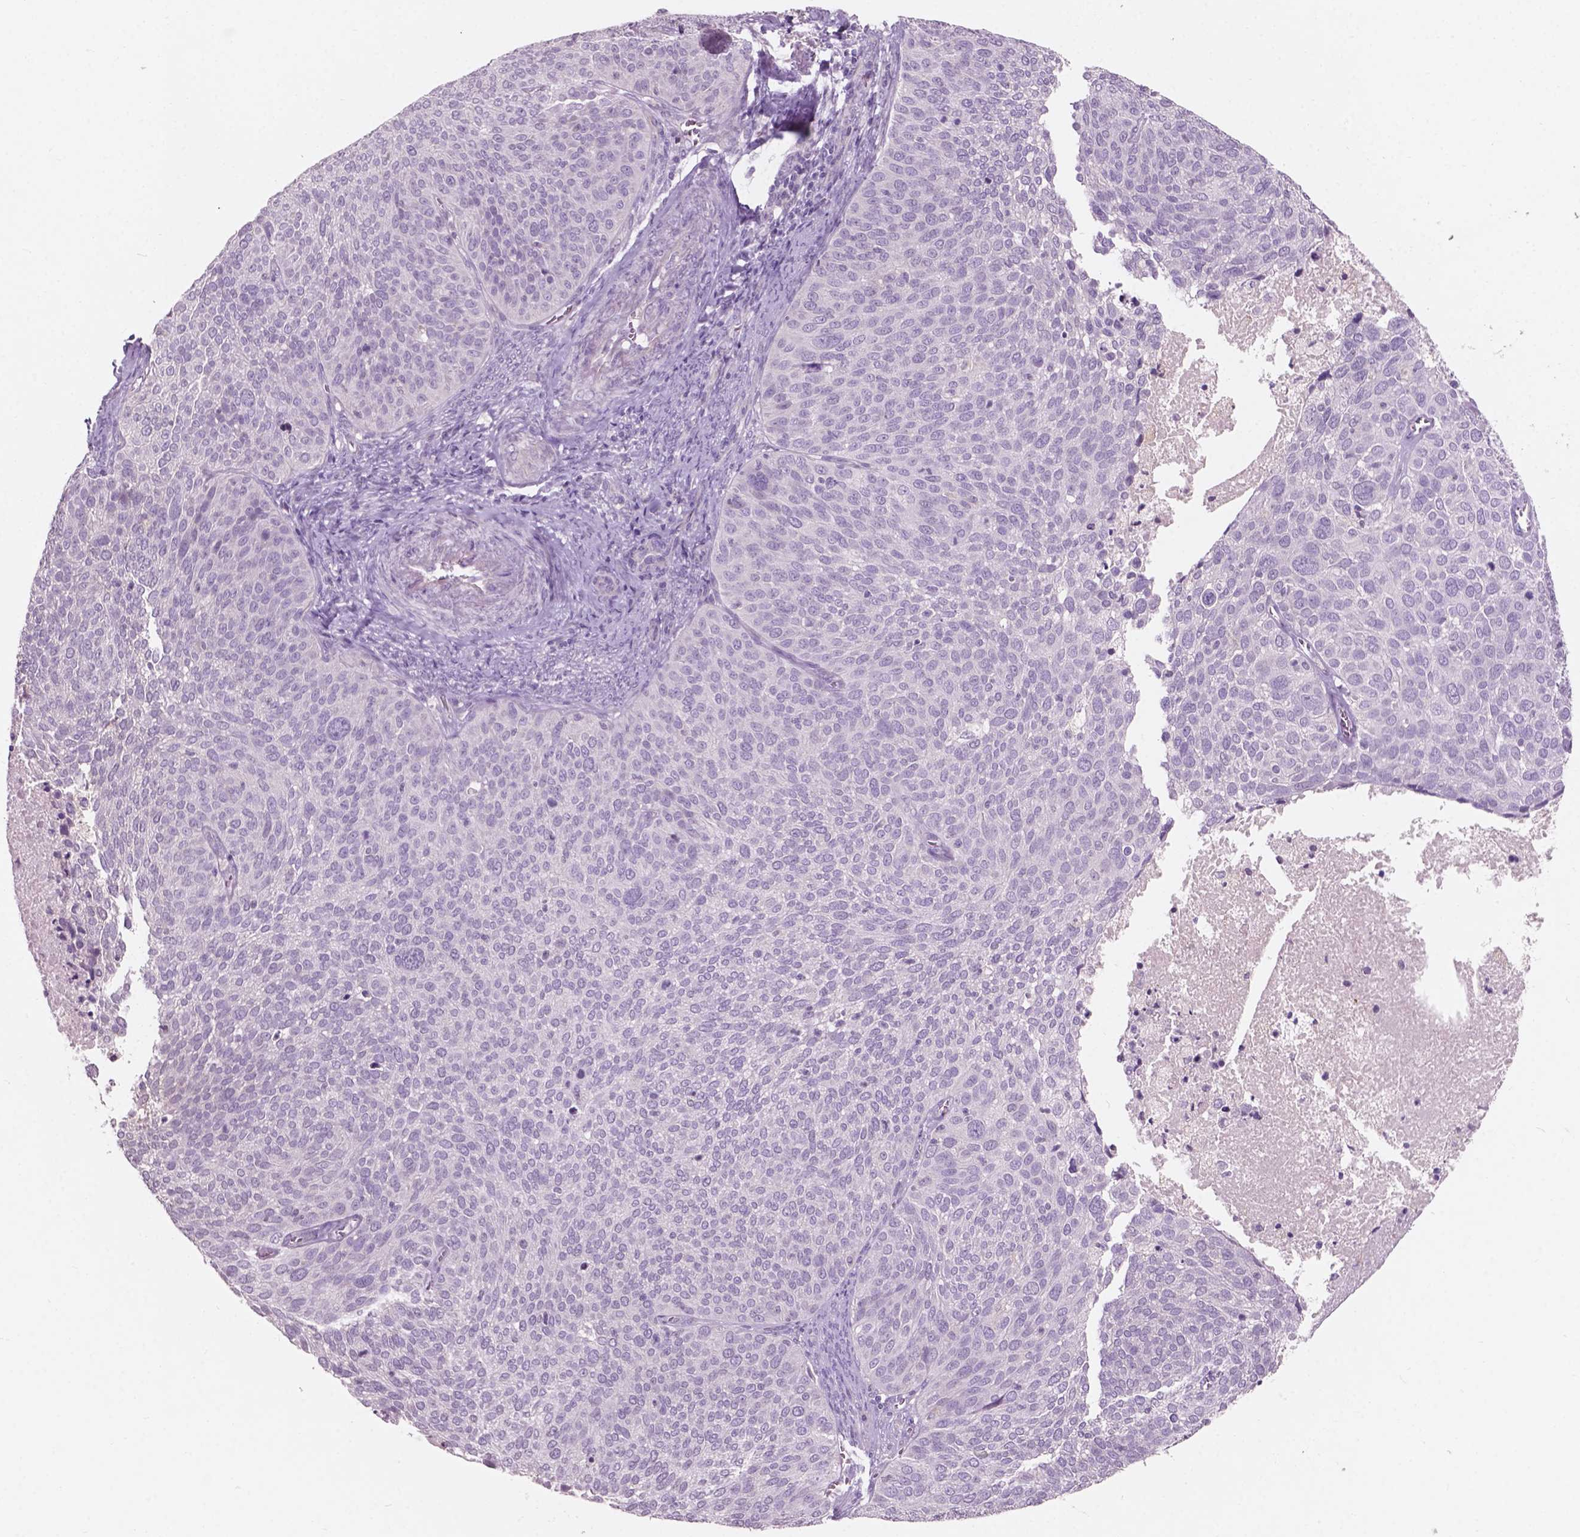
{"staining": {"intensity": "negative", "quantity": "none", "location": "none"}, "tissue": "cervical cancer", "cell_type": "Tumor cells", "image_type": "cancer", "snomed": [{"axis": "morphology", "description": "Squamous cell carcinoma, NOS"}, {"axis": "topography", "description": "Cervix"}], "caption": "An image of human cervical cancer (squamous cell carcinoma) is negative for staining in tumor cells.", "gene": "AWAT1", "patient": {"sex": "female", "age": 39}}